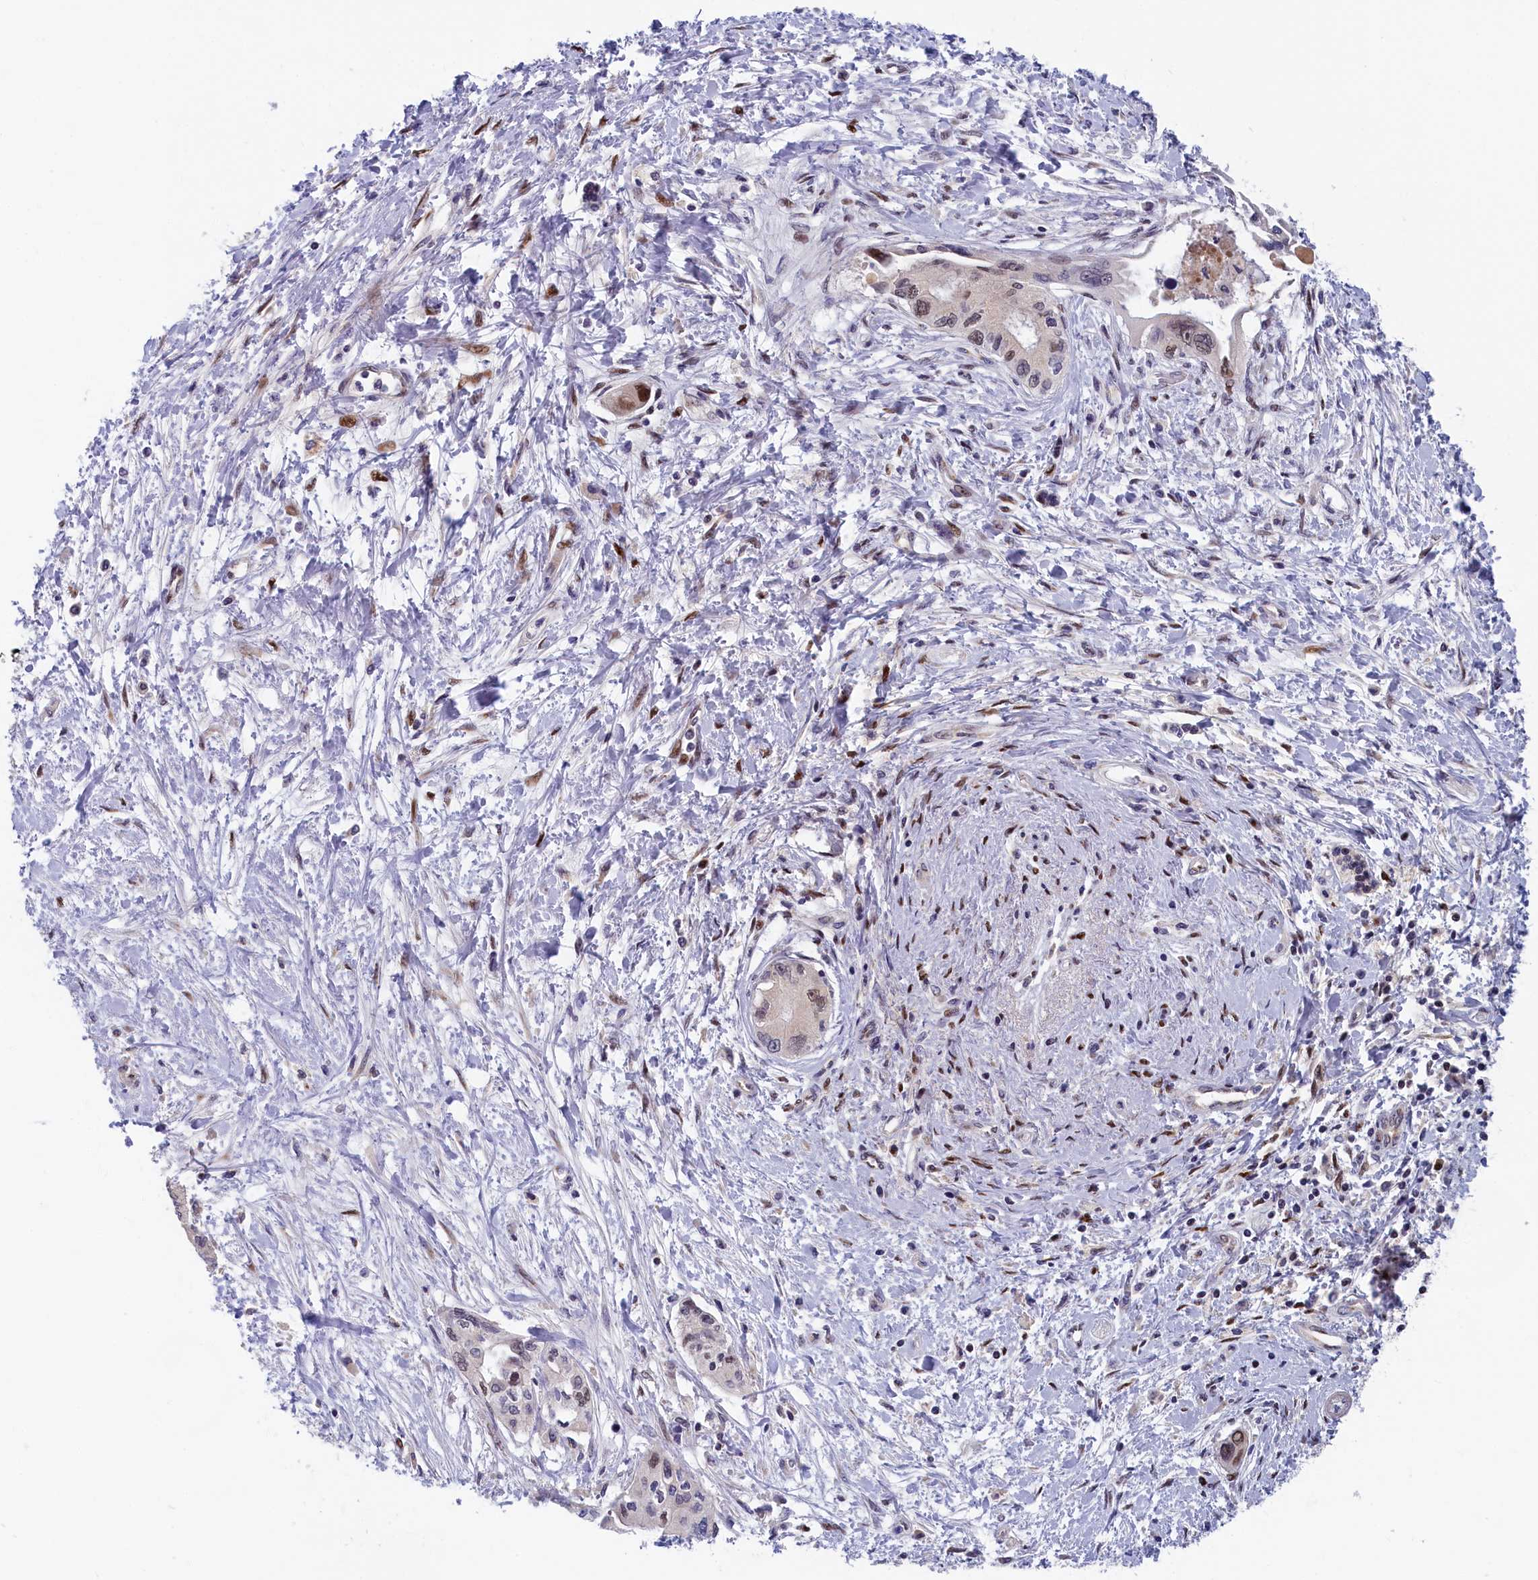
{"staining": {"intensity": "moderate", "quantity": "<25%", "location": "nuclear"}, "tissue": "pancreatic cancer", "cell_type": "Tumor cells", "image_type": "cancer", "snomed": [{"axis": "morphology", "description": "Adenocarcinoma, NOS"}, {"axis": "topography", "description": "Pancreas"}], "caption": "An image of pancreatic adenocarcinoma stained for a protein demonstrates moderate nuclear brown staining in tumor cells.", "gene": "CHST12", "patient": {"sex": "male", "age": 46}}